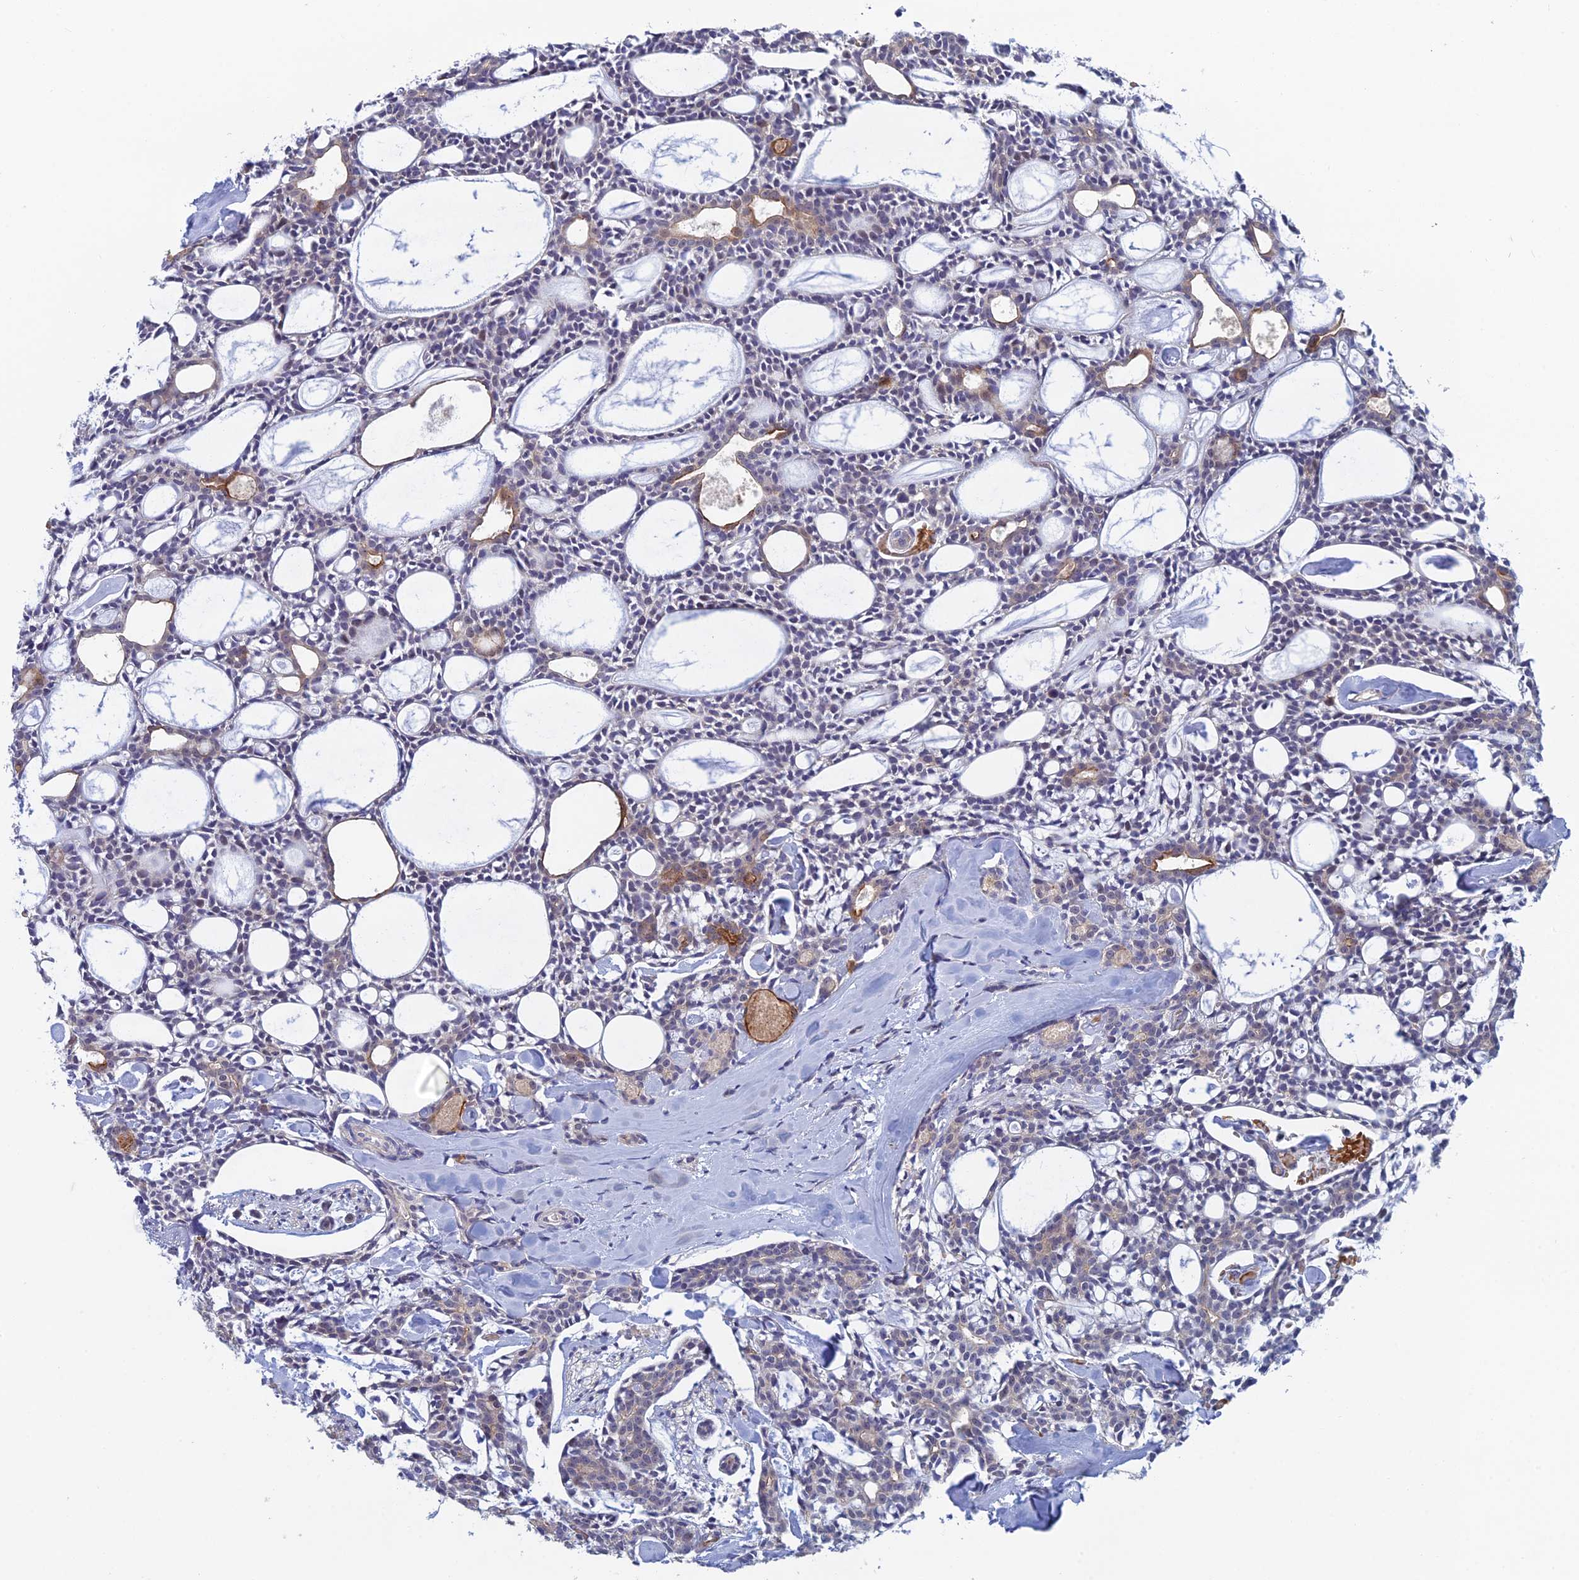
{"staining": {"intensity": "weak", "quantity": "<25%", "location": "nuclear"}, "tissue": "head and neck cancer", "cell_type": "Tumor cells", "image_type": "cancer", "snomed": [{"axis": "morphology", "description": "Adenocarcinoma, NOS"}, {"axis": "topography", "description": "Salivary gland"}, {"axis": "topography", "description": "Head-Neck"}], "caption": "Protein analysis of head and neck cancer (adenocarcinoma) displays no significant positivity in tumor cells.", "gene": "GIPC1", "patient": {"sex": "male", "age": 55}}